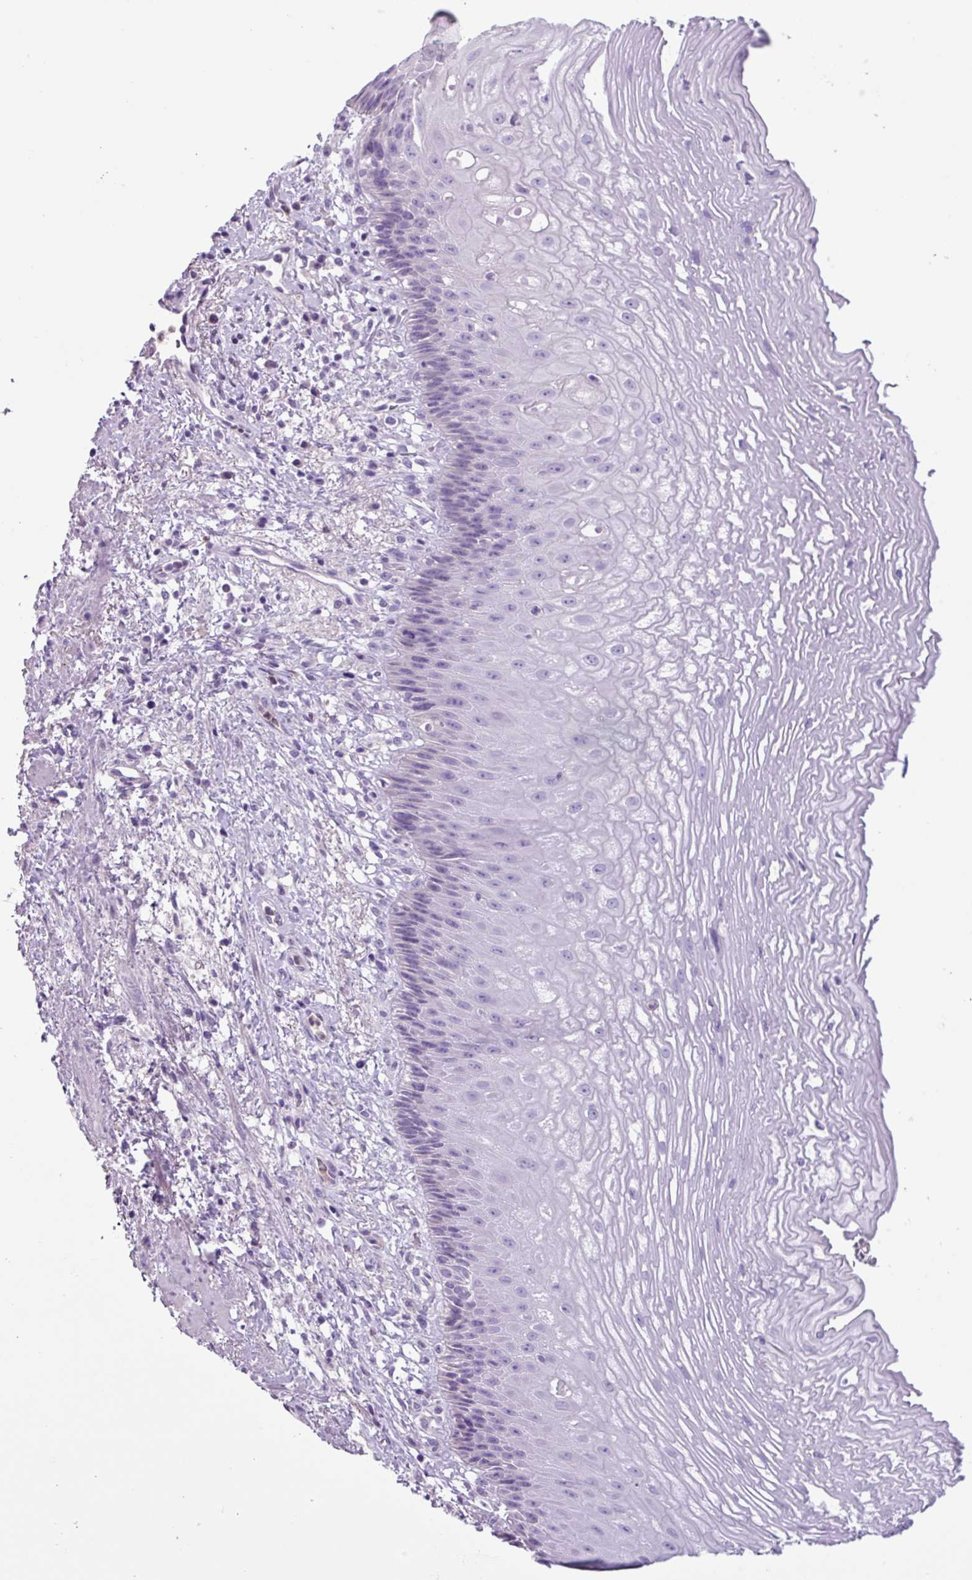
{"staining": {"intensity": "negative", "quantity": "none", "location": "none"}, "tissue": "esophagus", "cell_type": "Squamous epithelial cells", "image_type": "normal", "snomed": [{"axis": "morphology", "description": "Normal tissue, NOS"}, {"axis": "topography", "description": "Esophagus"}], "caption": "Immunohistochemistry (IHC) image of normal esophagus: esophagus stained with DAB shows no significant protein staining in squamous epithelial cells.", "gene": "CYSTM1", "patient": {"sex": "male", "age": 60}}